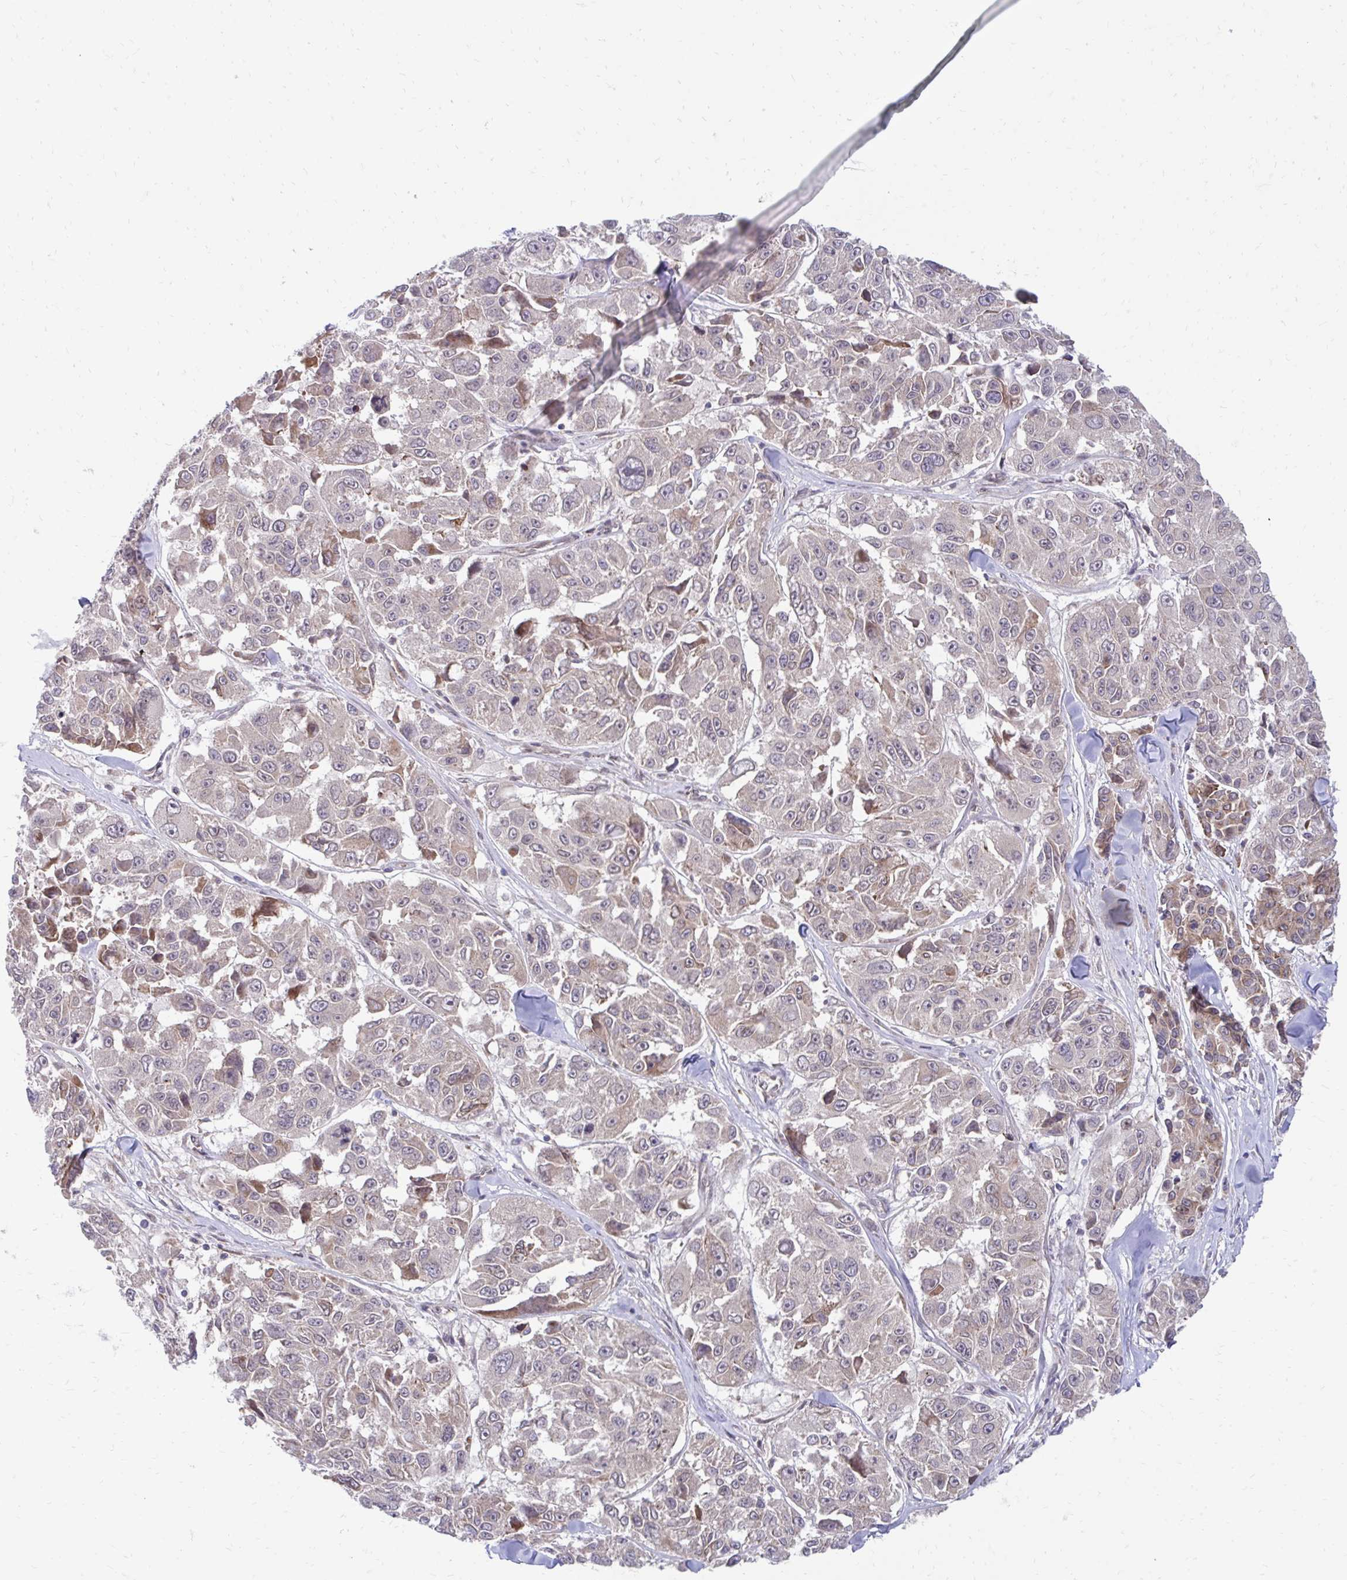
{"staining": {"intensity": "weak", "quantity": "<25%", "location": "cytoplasmic/membranous"}, "tissue": "melanoma", "cell_type": "Tumor cells", "image_type": "cancer", "snomed": [{"axis": "morphology", "description": "Malignant melanoma, NOS"}, {"axis": "topography", "description": "Skin"}], "caption": "Immunohistochemistry (IHC) image of neoplastic tissue: human malignant melanoma stained with DAB (3,3'-diaminobenzidine) shows no significant protein positivity in tumor cells.", "gene": "ITPR2", "patient": {"sex": "female", "age": 66}}